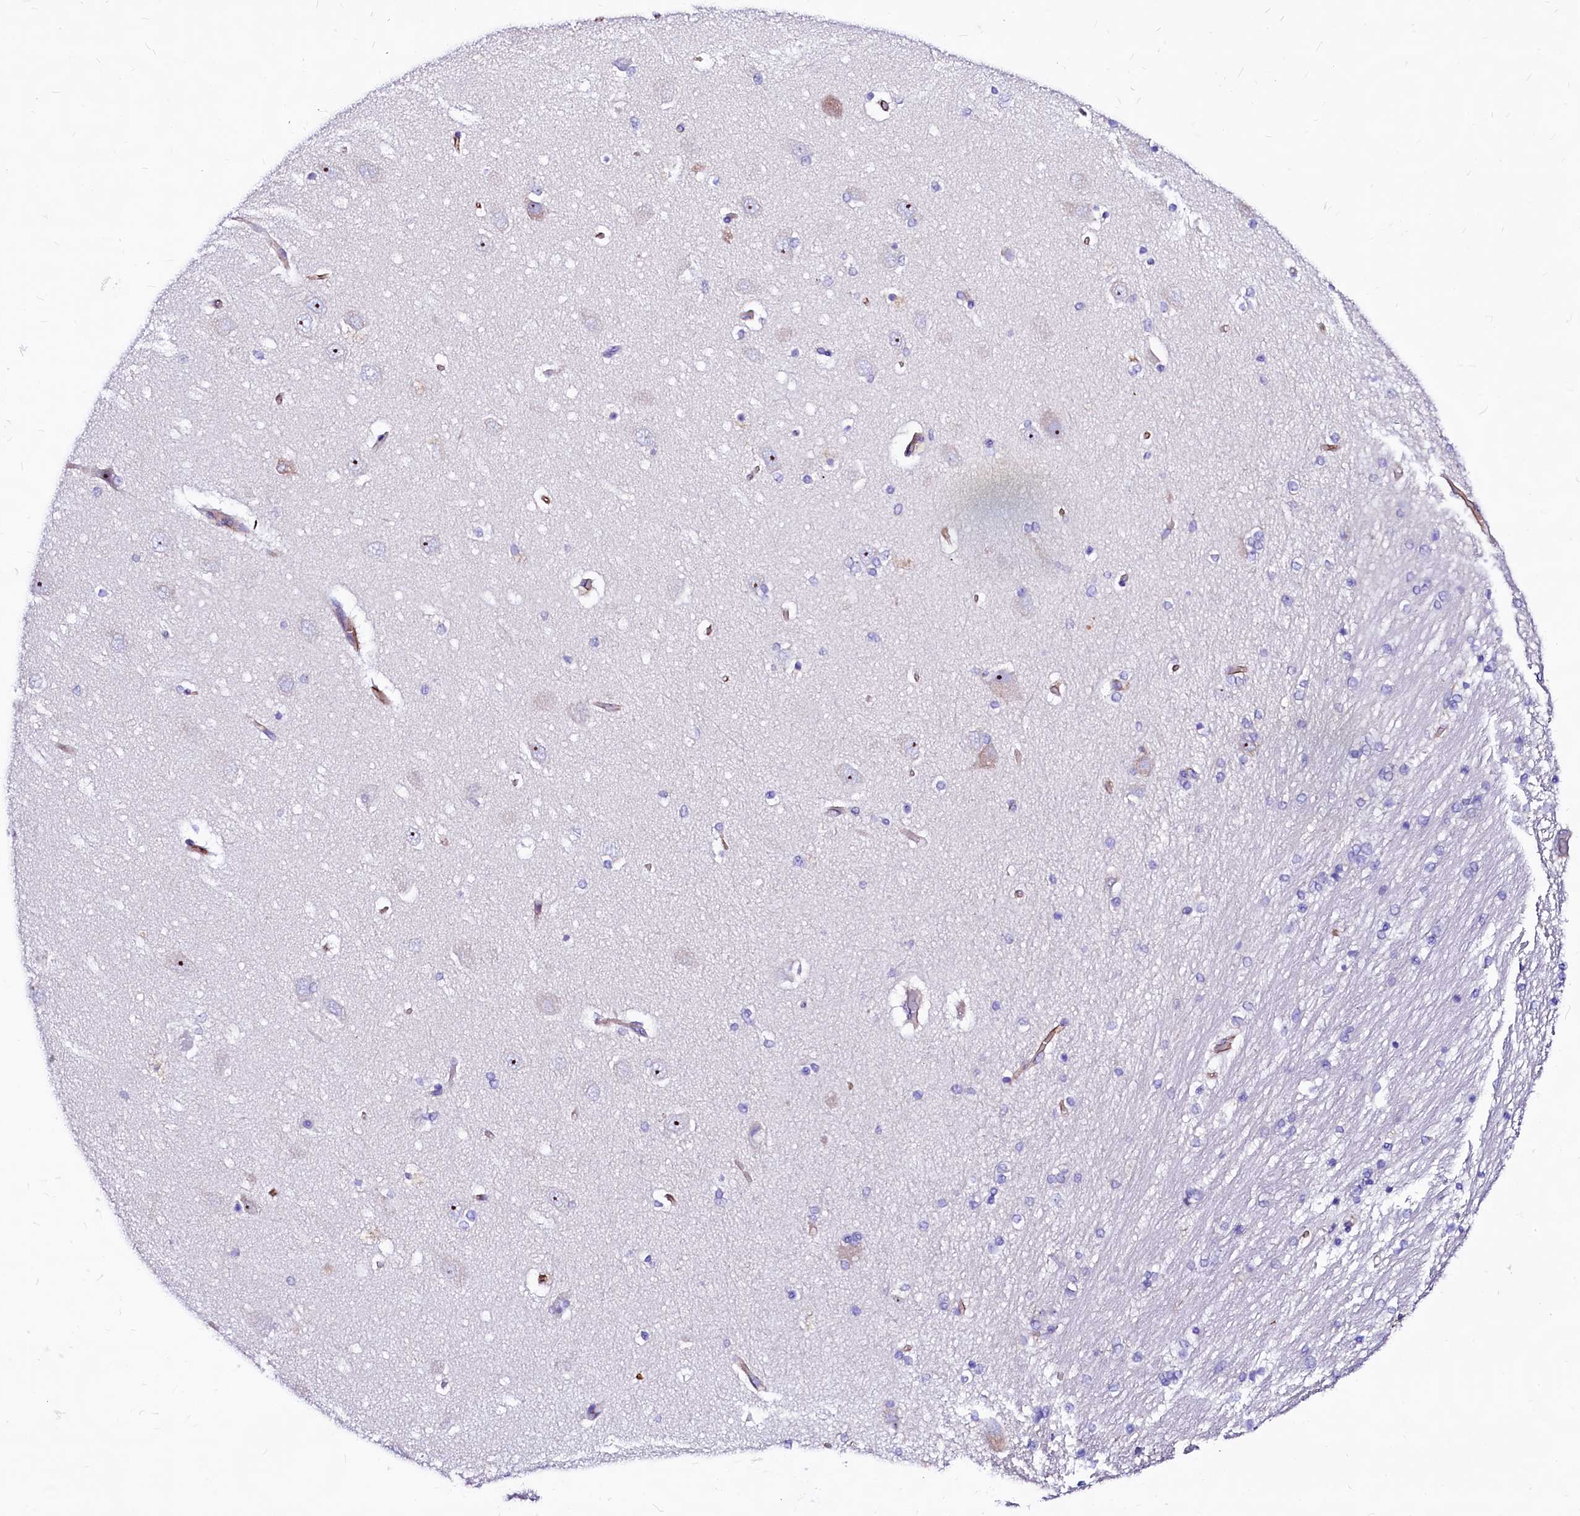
{"staining": {"intensity": "negative", "quantity": "none", "location": "none"}, "tissue": "hippocampus", "cell_type": "Glial cells", "image_type": "normal", "snomed": [{"axis": "morphology", "description": "Normal tissue, NOS"}, {"axis": "topography", "description": "Hippocampus"}], "caption": "Hippocampus was stained to show a protein in brown. There is no significant expression in glial cells.", "gene": "SFR1", "patient": {"sex": "female", "age": 54}}